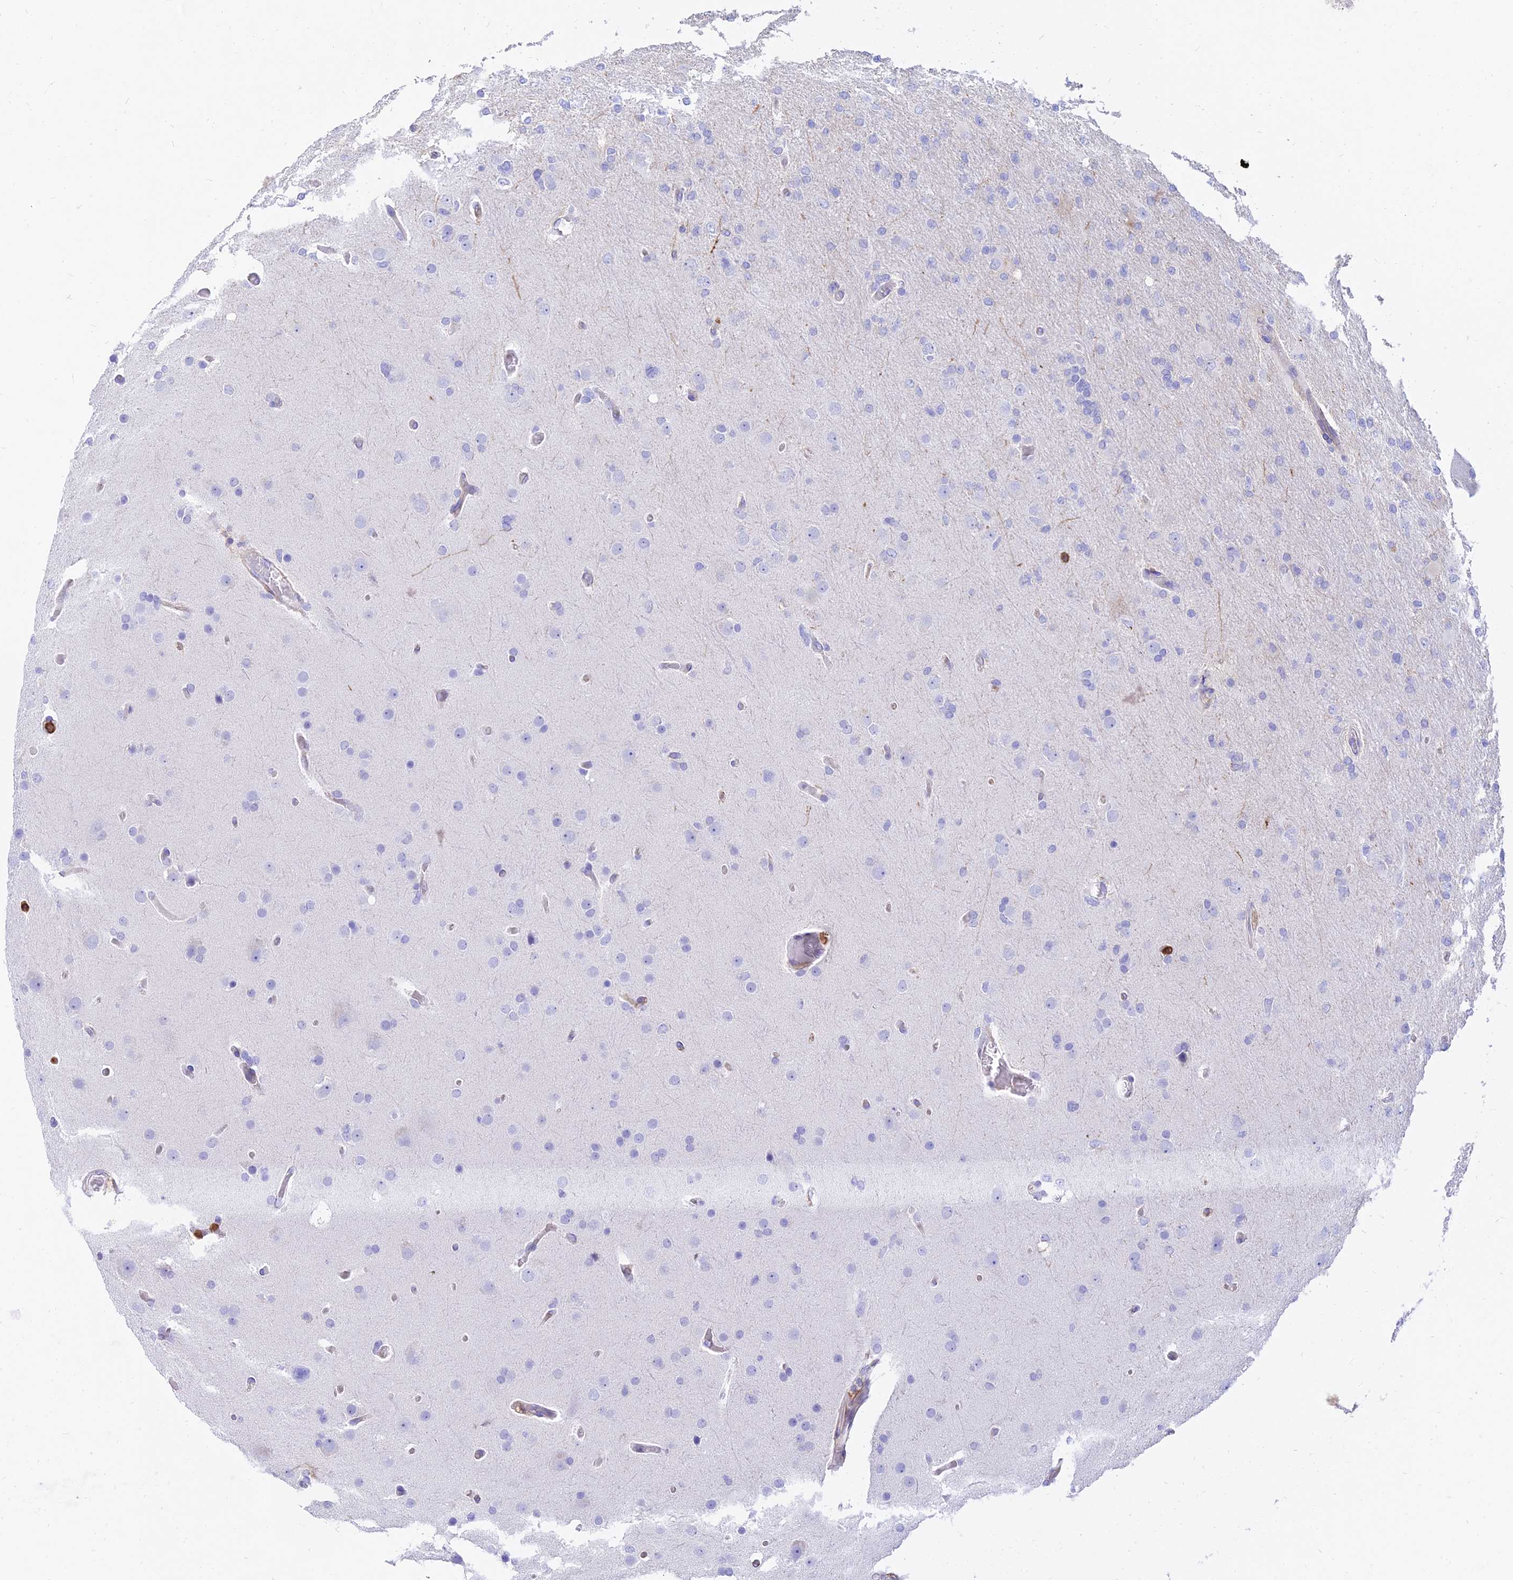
{"staining": {"intensity": "negative", "quantity": "none", "location": "none"}, "tissue": "glioma", "cell_type": "Tumor cells", "image_type": "cancer", "snomed": [{"axis": "morphology", "description": "Glioma, malignant, High grade"}, {"axis": "topography", "description": "Cerebral cortex"}], "caption": "This is an IHC histopathology image of glioma. There is no positivity in tumor cells.", "gene": "SREK1IP1", "patient": {"sex": "female", "age": 36}}